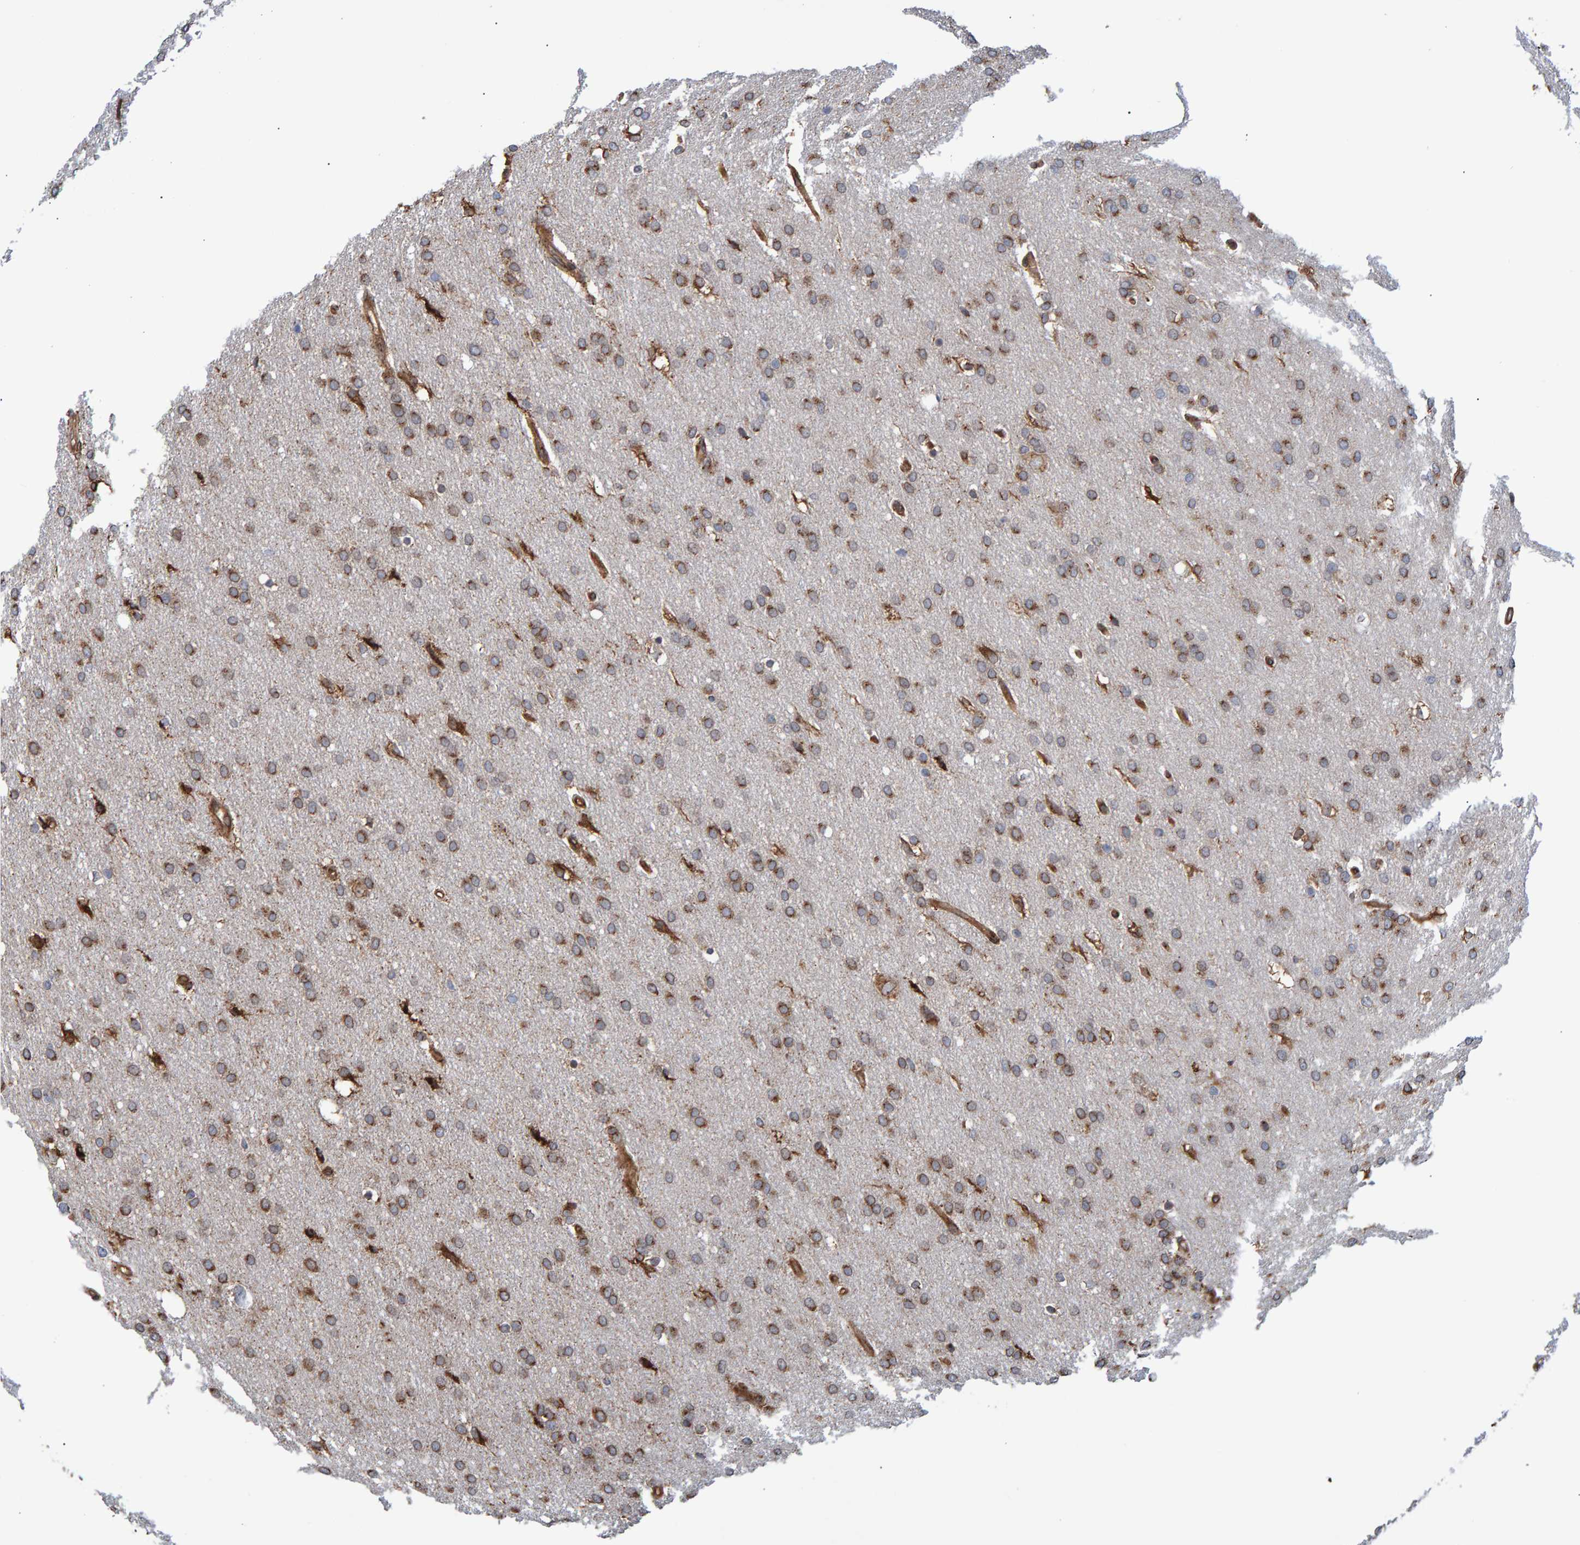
{"staining": {"intensity": "moderate", "quantity": ">75%", "location": "cytoplasmic/membranous"}, "tissue": "glioma", "cell_type": "Tumor cells", "image_type": "cancer", "snomed": [{"axis": "morphology", "description": "Glioma, malignant, Low grade"}, {"axis": "topography", "description": "Brain"}], "caption": "Malignant low-grade glioma was stained to show a protein in brown. There is medium levels of moderate cytoplasmic/membranous staining in approximately >75% of tumor cells. The protein of interest is shown in brown color, while the nuclei are stained blue.", "gene": "FAM117A", "patient": {"sex": "female", "age": 37}}